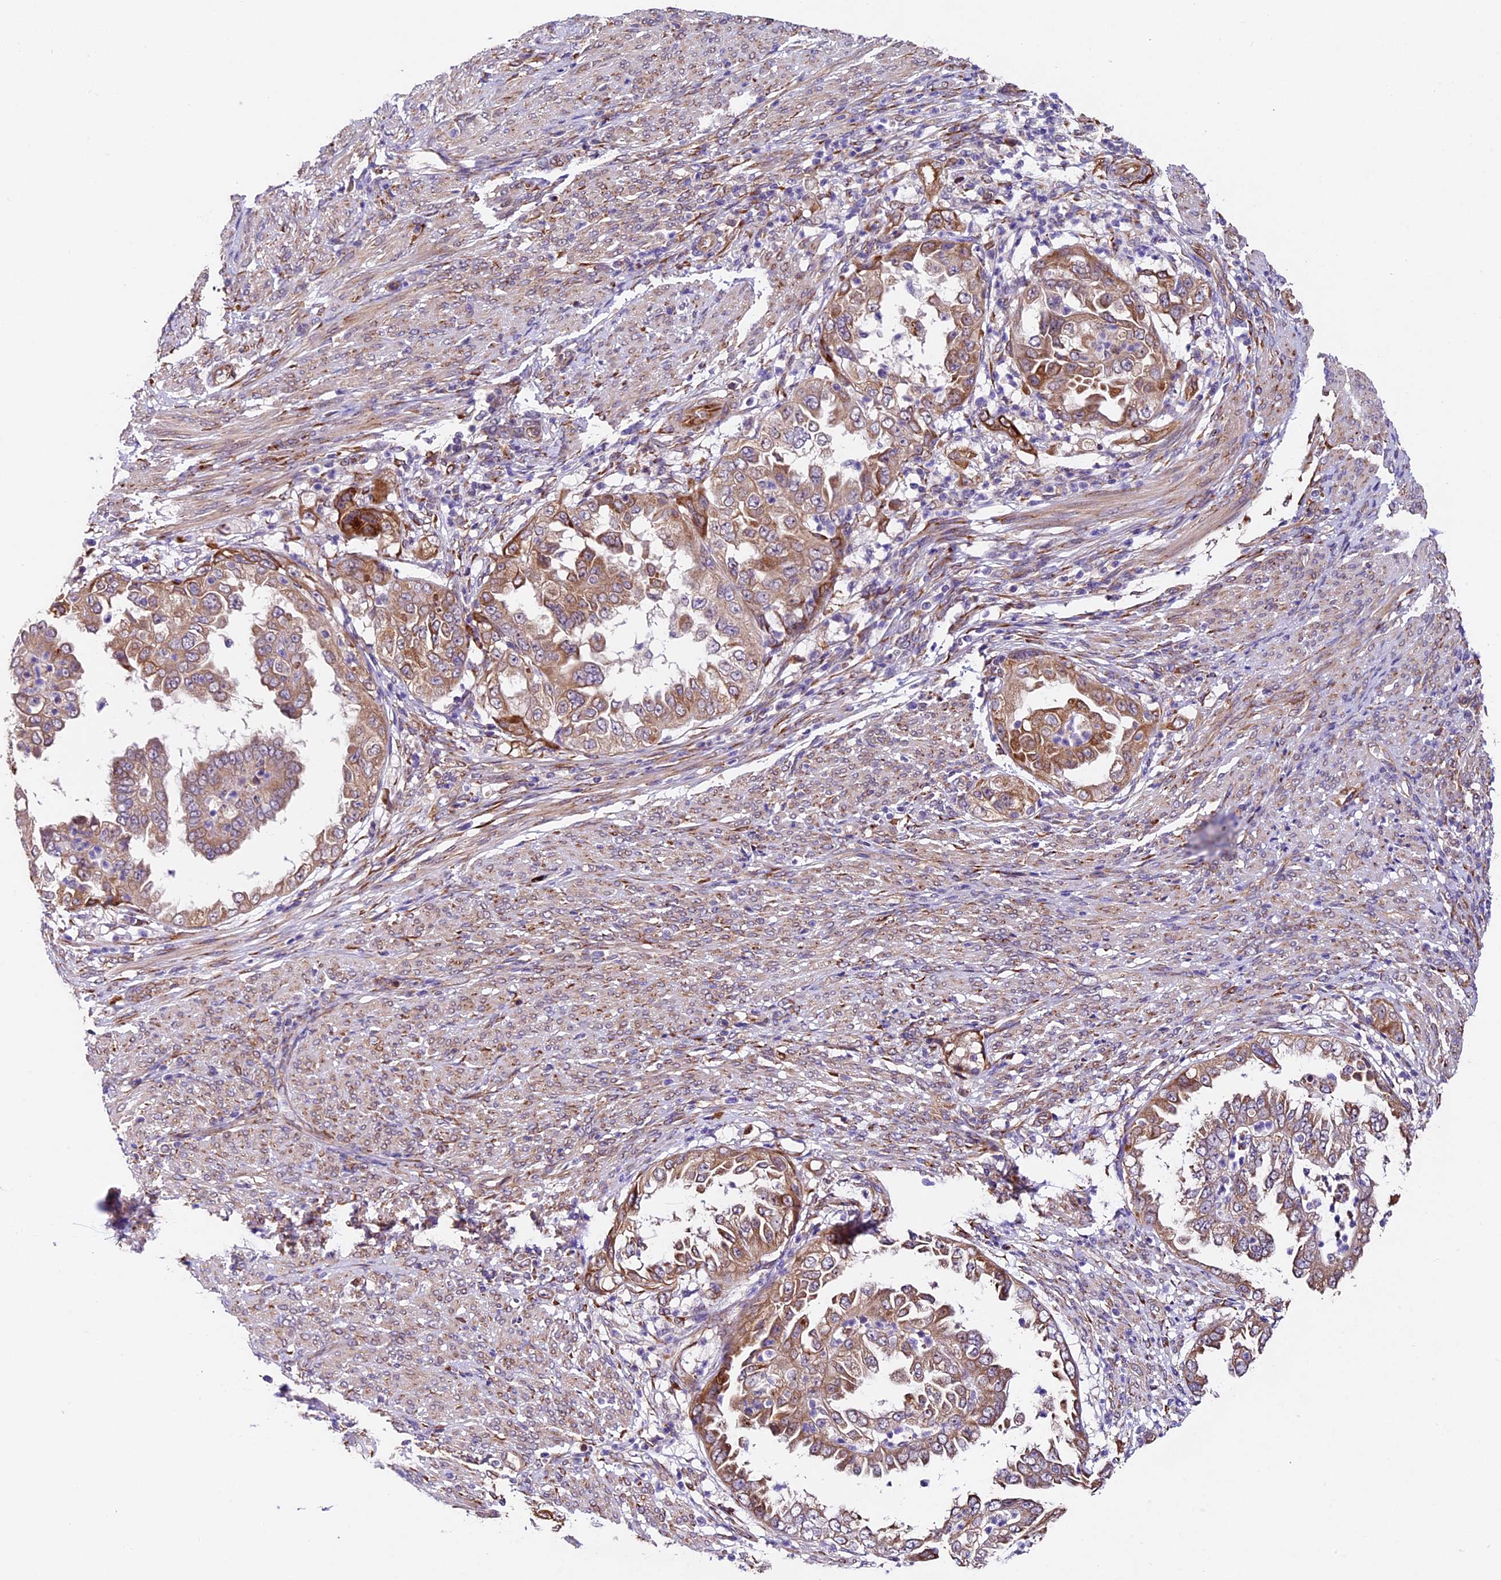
{"staining": {"intensity": "moderate", "quantity": ">75%", "location": "cytoplasmic/membranous"}, "tissue": "endometrial cancer", "cell_type": "Tumor cells", "image_type": "cancer", "snomed": [{"axis": "morphology", "description": "Adenocarcinoma, NOS"}, {"axis": "topography", "description": "Endometrium"}], "caption": "Immunohistochemistry staining of endometrial cancer, which shows medium levels of moderate cytoplasmic/membranous expression in about >75% of tumor cells indicating moderate cytoplasmic/membranous protein staining. The staining was performed using DAB (brown) for protein detection and nuclei were counterstained in hematoxylin (blue).", "gene": "LSM7", "patient": {"sex": "female", "age": 85}}